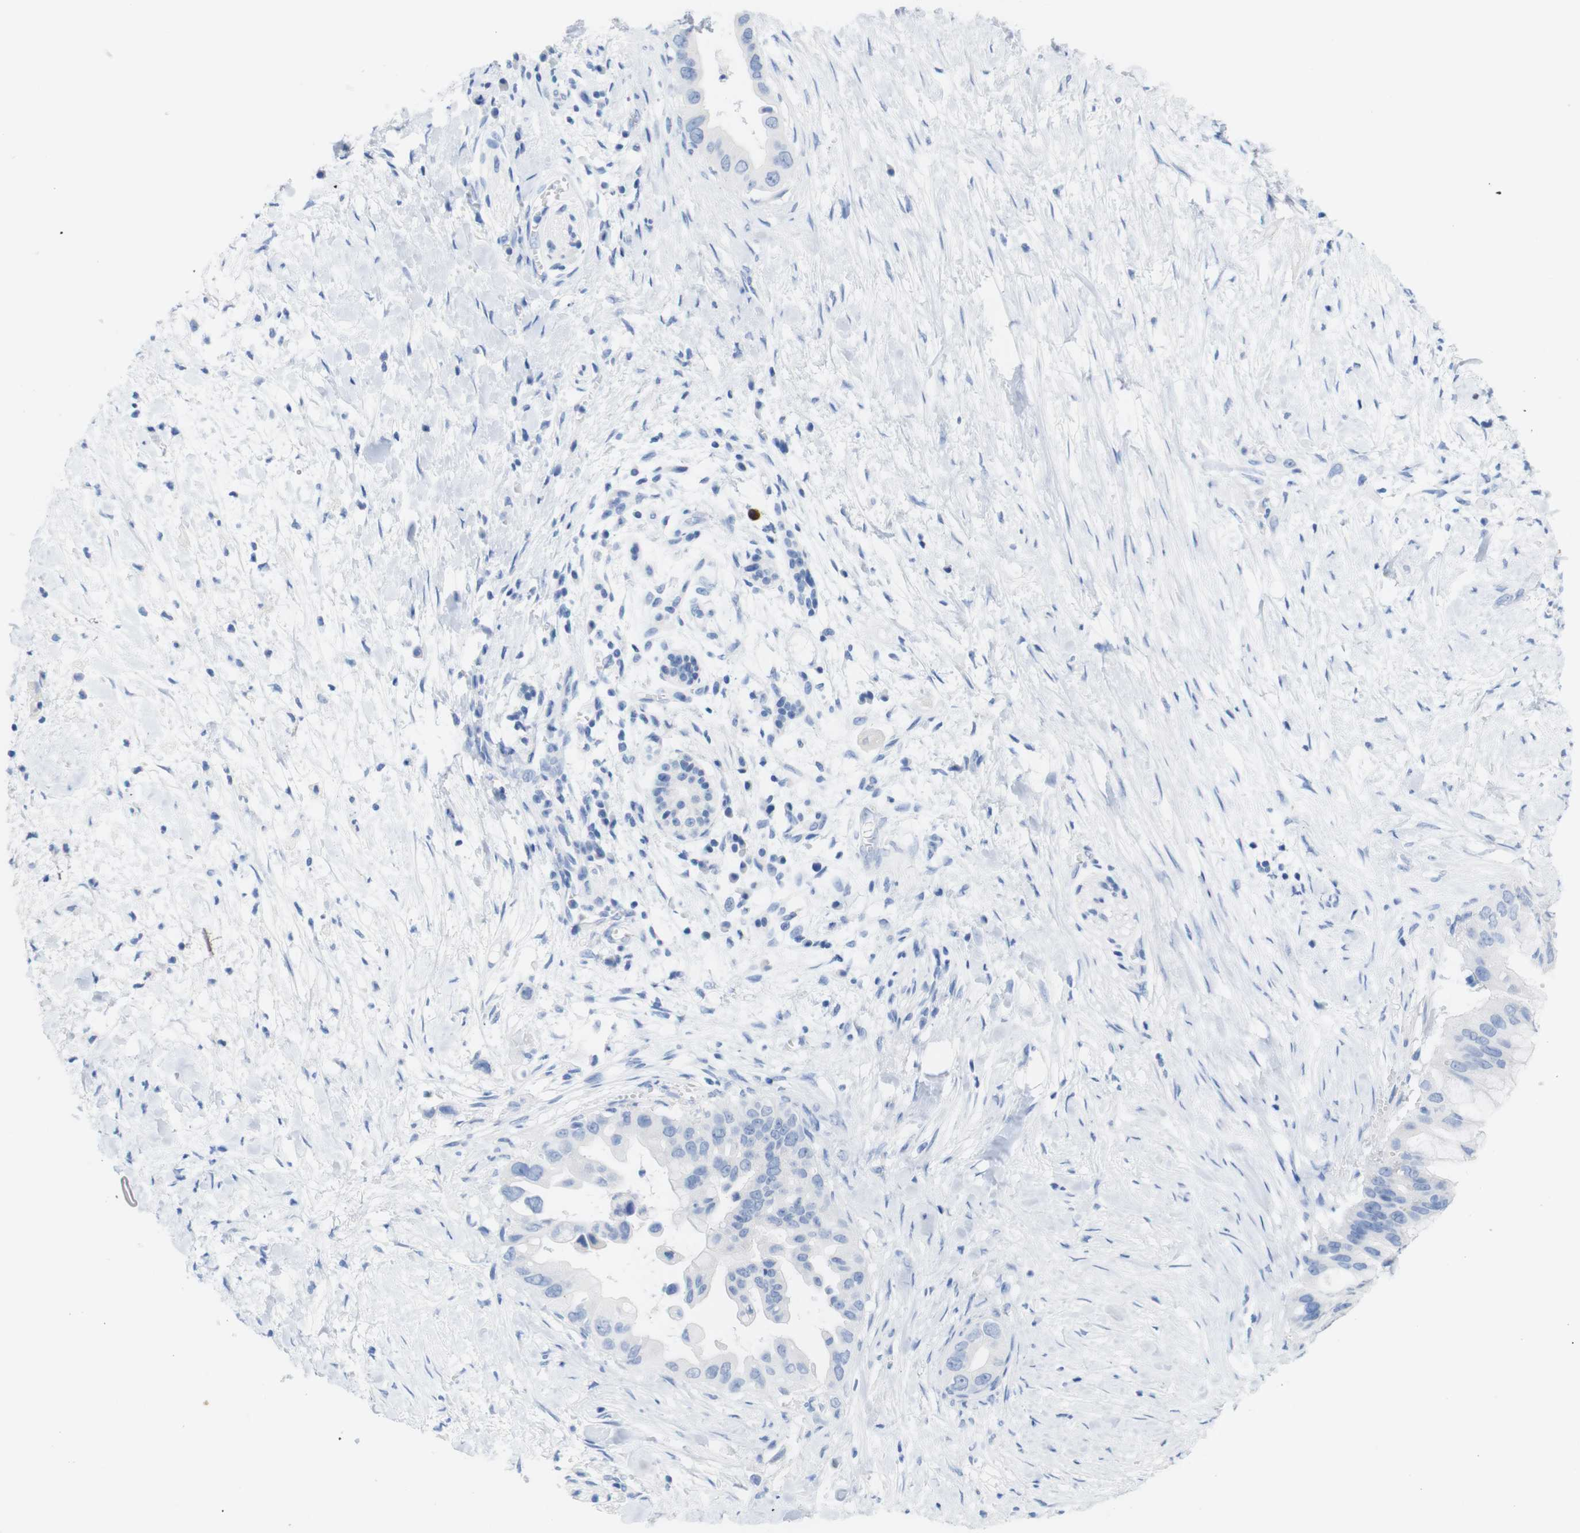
{"staining": {"intensity": "negative", "quantity": "none", "location": "none"}, "tissue": "pancreatic cancer", "cell_type": "Tumor cells", "image_type": "cancer", "snomed": [{"axis": "morphology", "description": "Adenocarcinoma, NOS"}, {"axis": "topography", "description": "Pancreas"}], "caption": "IHC micrograph of pancreatic cancer stained for a protein (brown), which shows no expression in tumor cells.", "gene": "LAG3", "patient": {"sex": "male", "age": 55}}